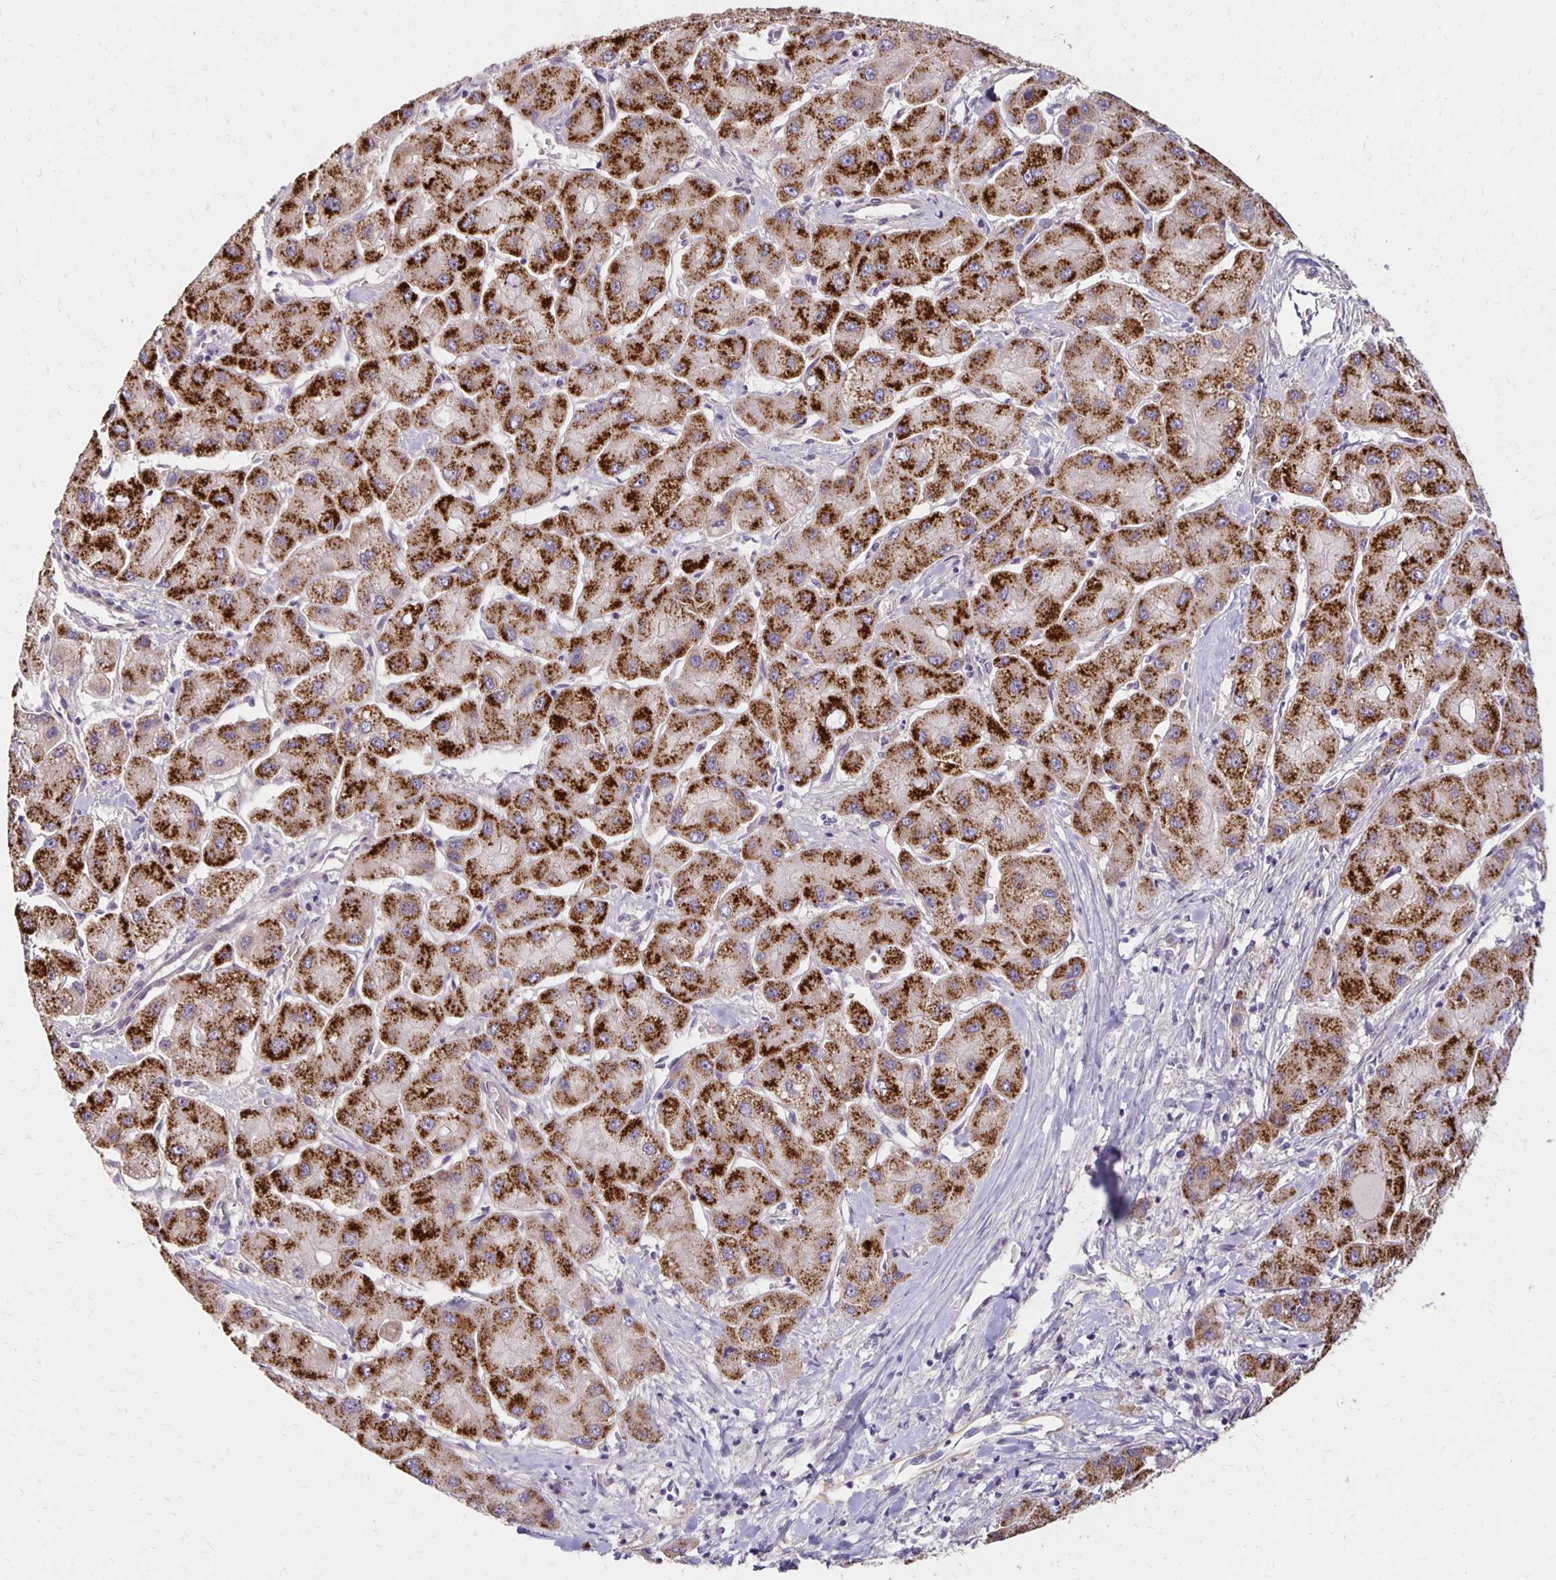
{"staining": {"intensity": "strong", "quantity": ">75%", "location": "cytoplasmic/membranous"}, "tissue": "liver cancer", "cell_type": "Tumor cells", "image_type": "cancer", "snomed": [{"axis": "morphology", "description": "Carcinoma, Hepatocellular, NOS"}, {"axis": "topography", "description": "Liver"}], "caption": "Liver cancer (hepatocellular carcinoma) stained with a brown dye shows strong cytoplasmic/membranous positive positivity in approximately >75% of tumor cells.", "gene": "KATNBL1", "patient": {"sex": "male", "age": 40}}